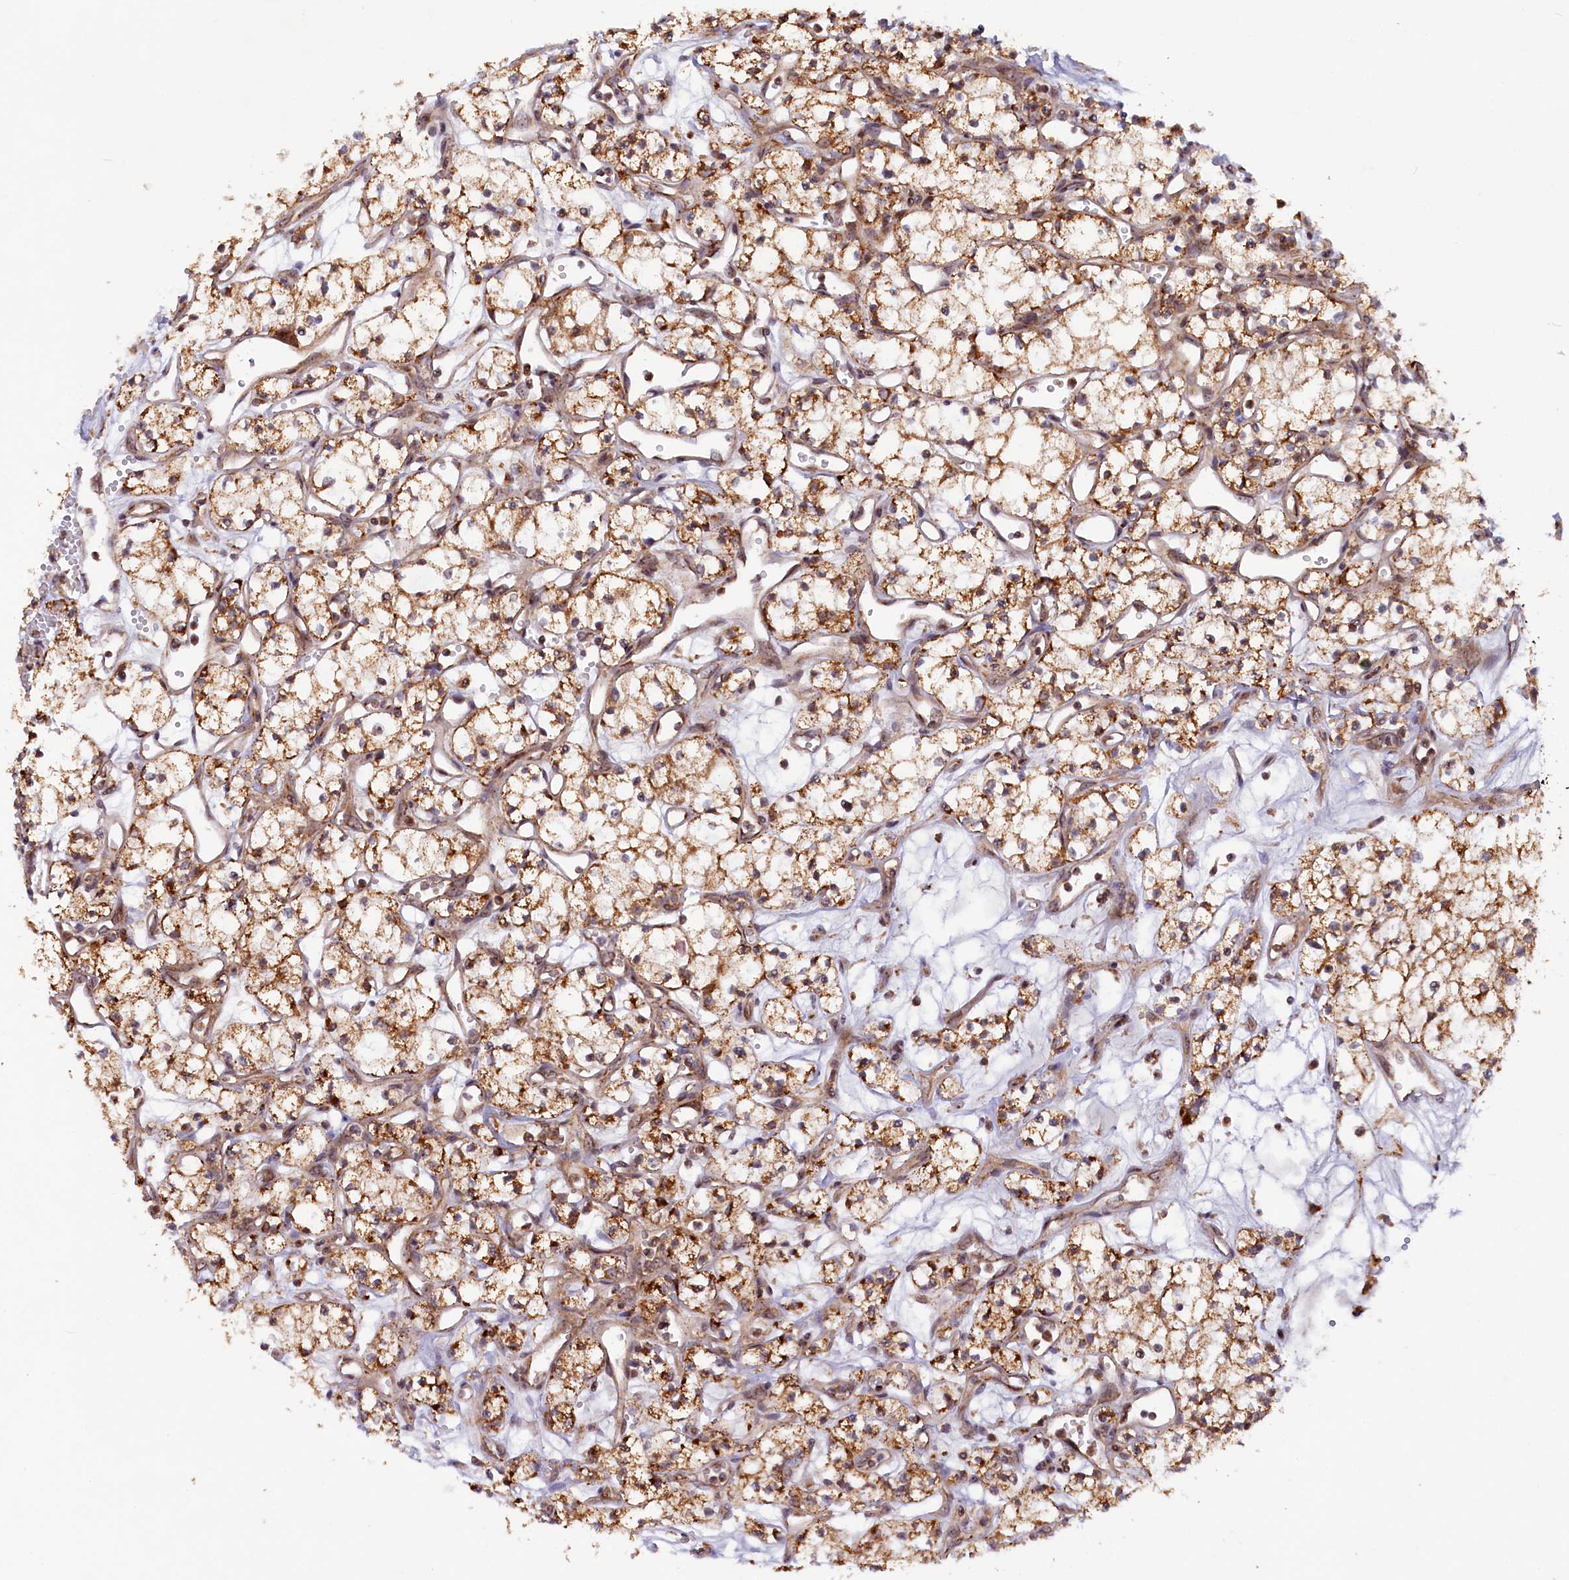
{"staining": {"intensity": "moderate", "quantity": ">75%", "location": "cytoplasmic/membranous"}, "tissue": "renal cancer", "cell_type": "Tumor cells", "image_type": "cancer", "snomed": [{"axis": "morphology", "description": "Adenocarcinoma, NOS"}, {"axis": "topography", "description": "Kidney"}], "caption": "Protein expression analysis of renal adenocarcinoma shows moderate cytoplasmic/membranous staining in about >75% of tumor cells.", "gene": "DUS3L", "patient": {"sex": "male", "age": 59}}